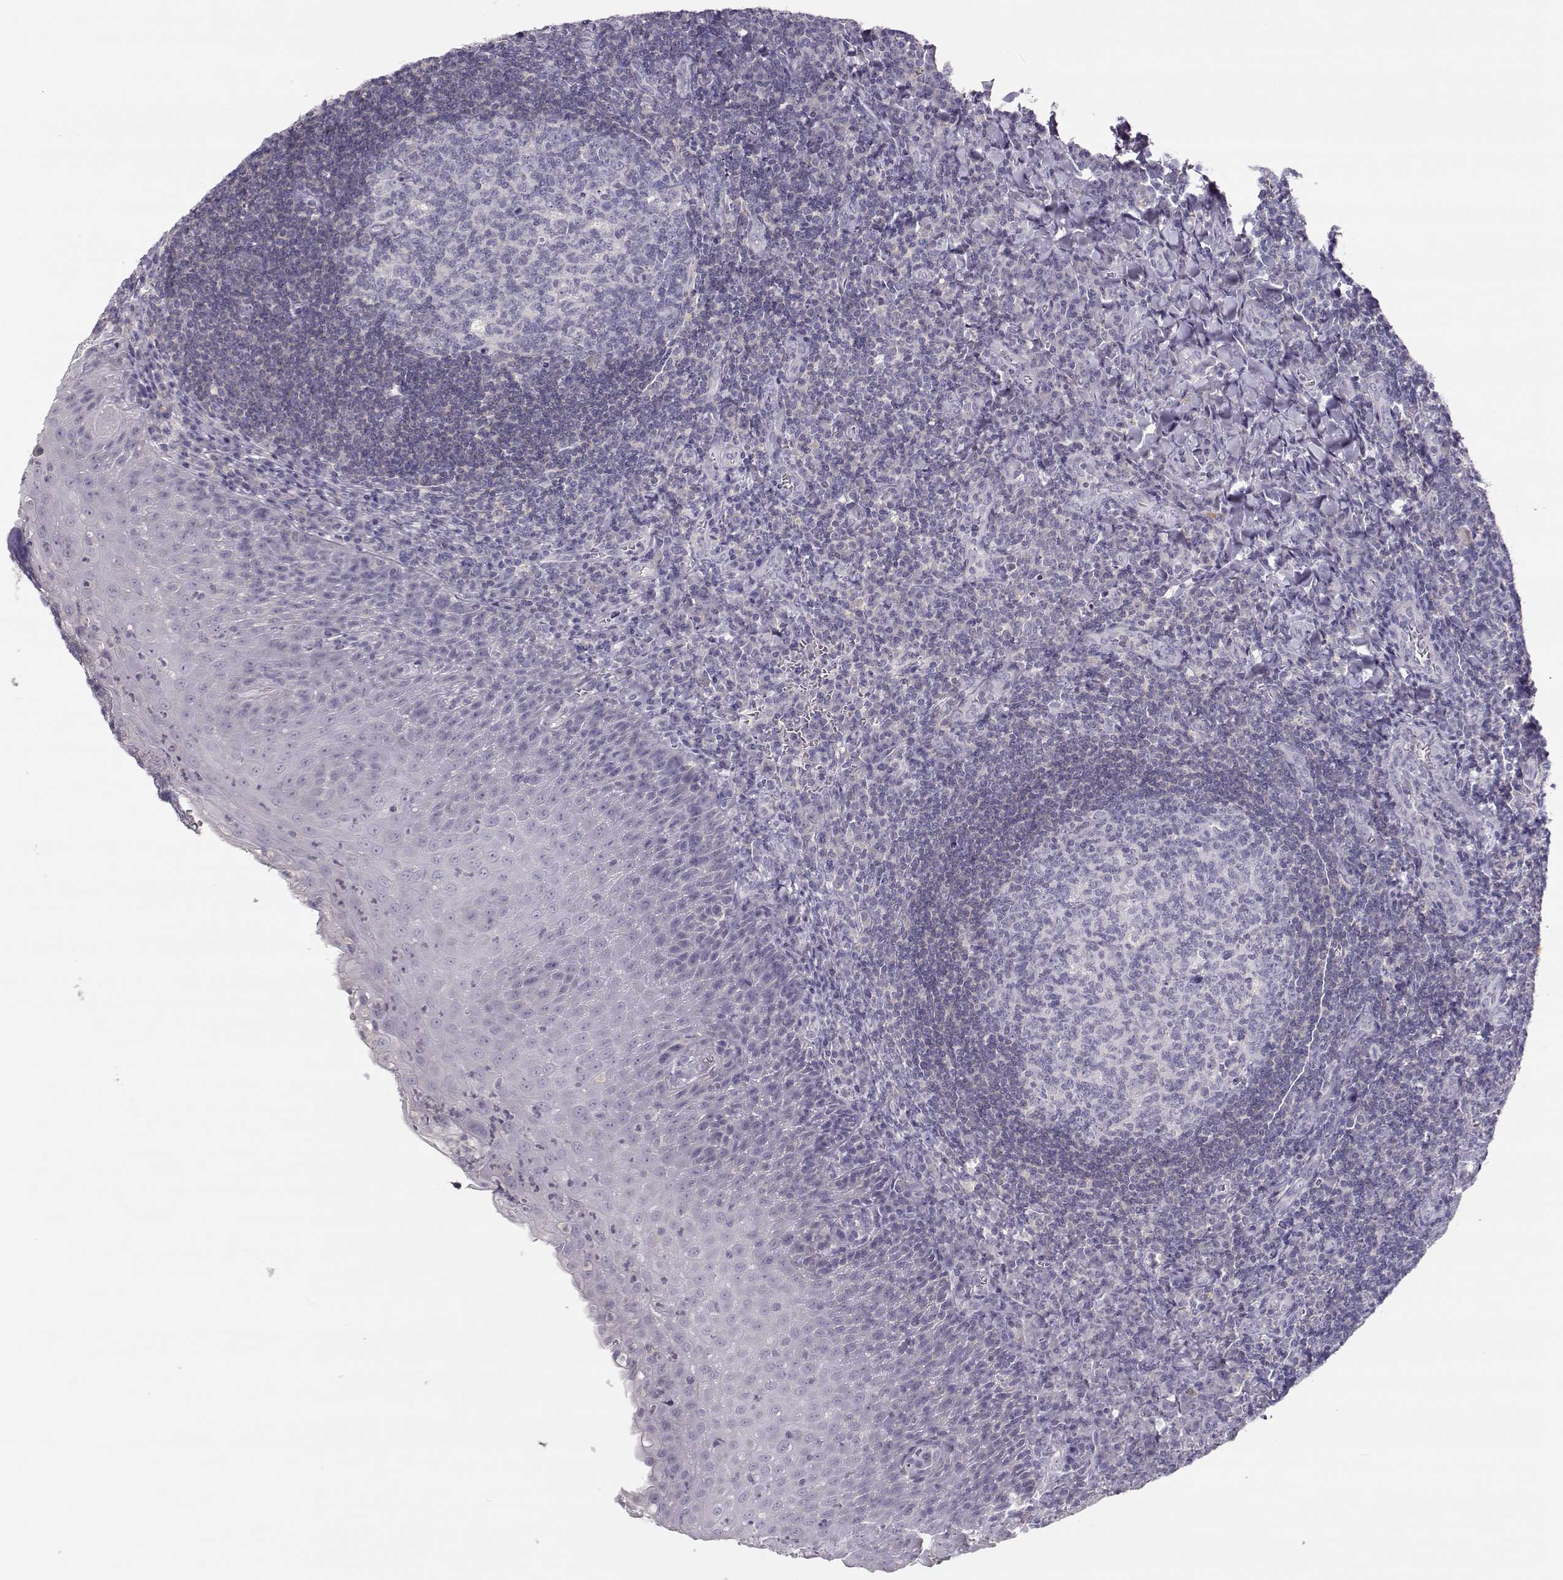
{"staining": {"intensity": "negative", "quantity": "none", "location": "none"}, "tissue": "tonsil", "cell_type": "Germinal center cells", "image_type": "normal", "snomed": [{"axis": "morphology", "description": "Normal tissue, NOS"}, {"axis": "morphology", "description": "Inflammation, NOS"}, {"axis": "topography", "description": "Tonsil"}], "caption": "Germinal center cells show no significant positivity in unremarkable tonsil. (DAB (3,3'-diaminobenzidine) IHC visualized using brightfield microscopy, high magnification).", "gene": "LEPR", "patient": {"sex": "female", "age": 31}}